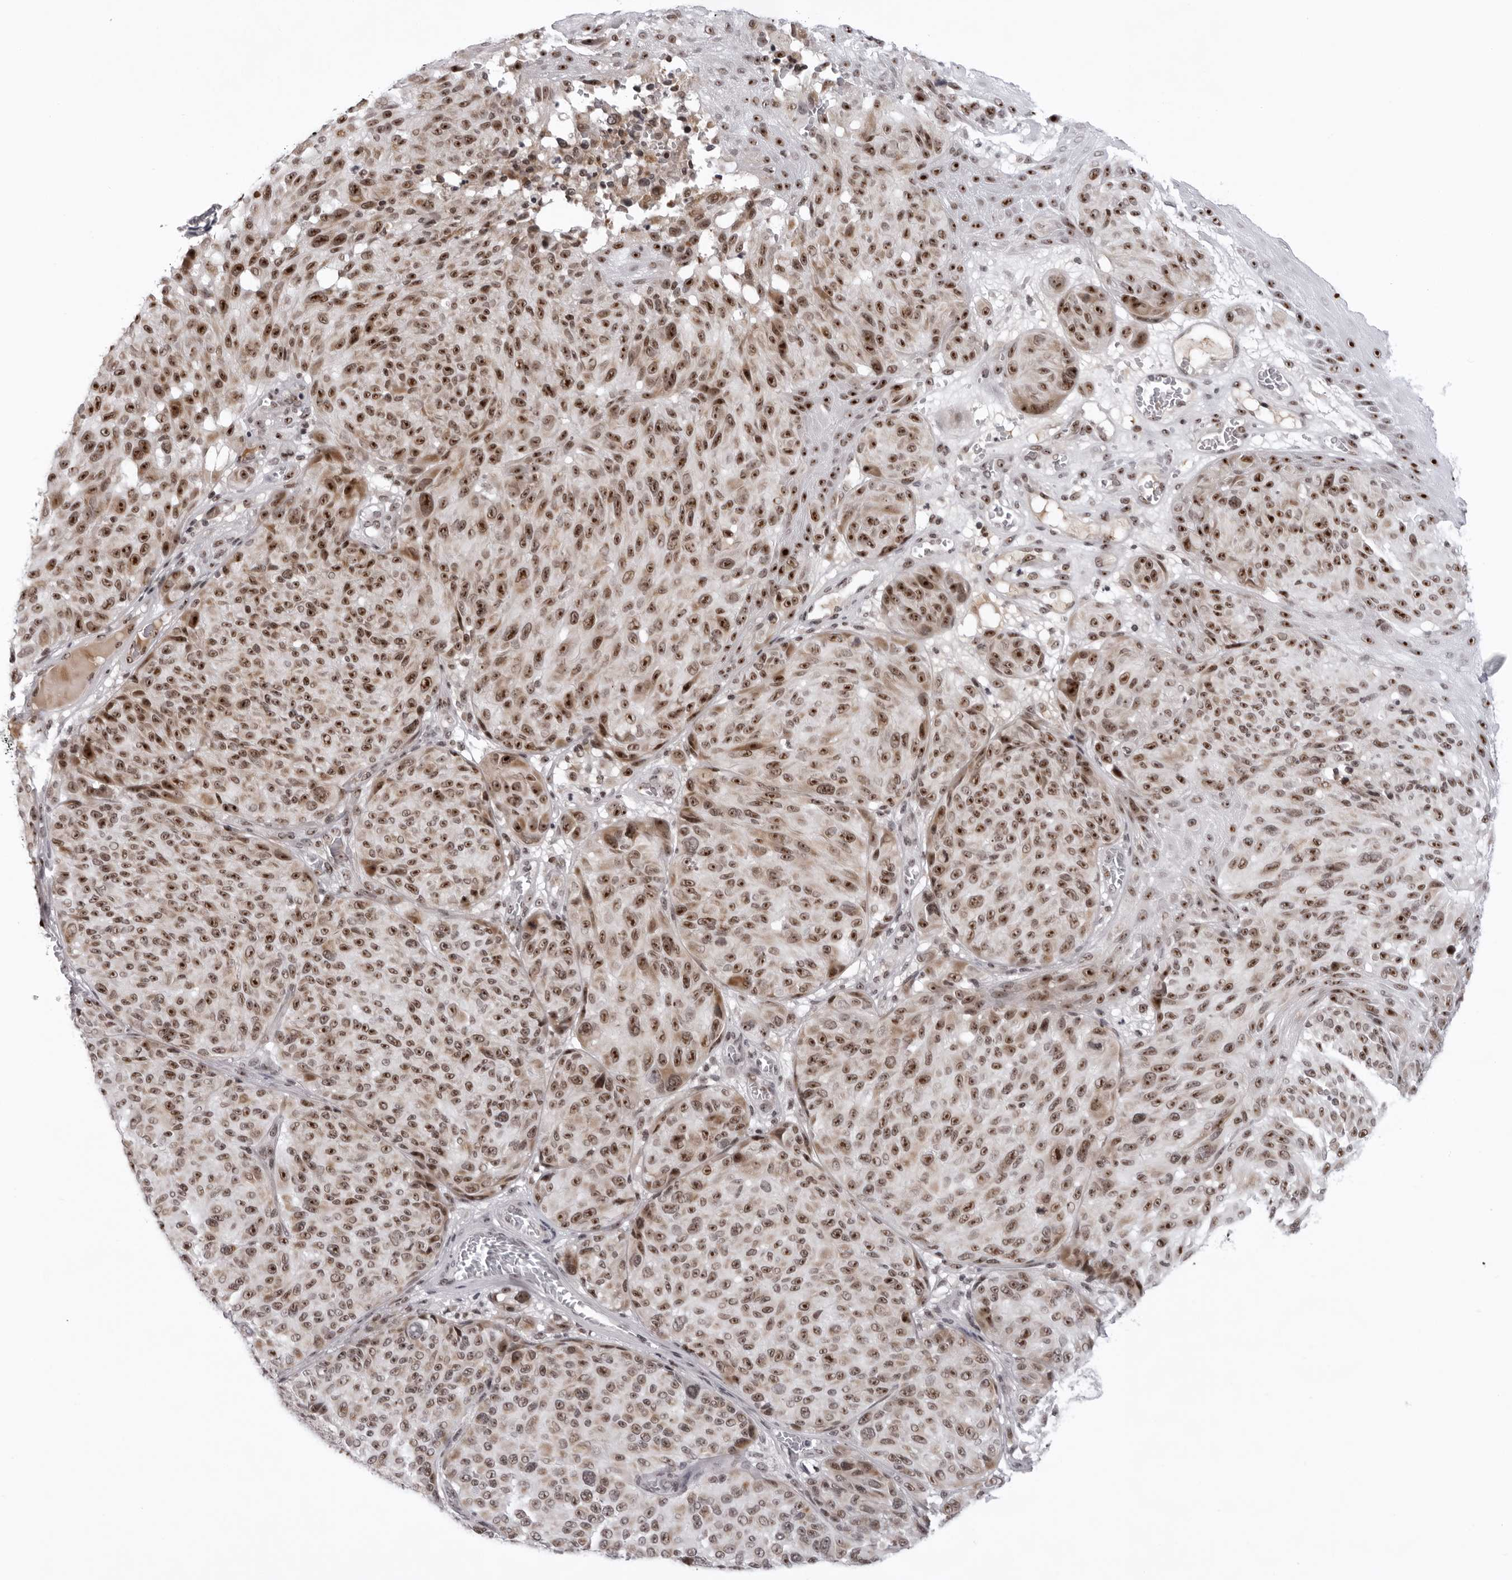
{"staining": {"intensity": "strong", "quantity": ">75%", "location": "nuclear"}, "tissue": "melanoma", "cell_type": "Tumor cells", "image_type": "cancer", "snomed": [{"axis": "morphology", "description": "Malignant melanoma, NOS"}, {"axis": "topography", "description": "Skin"}], "caption": "Melanoma tissue shows strong nuclear staining in about >75% of tumor cells", "gene": "EXOSC10", "patient": {"sex": "male", "age": 83}}